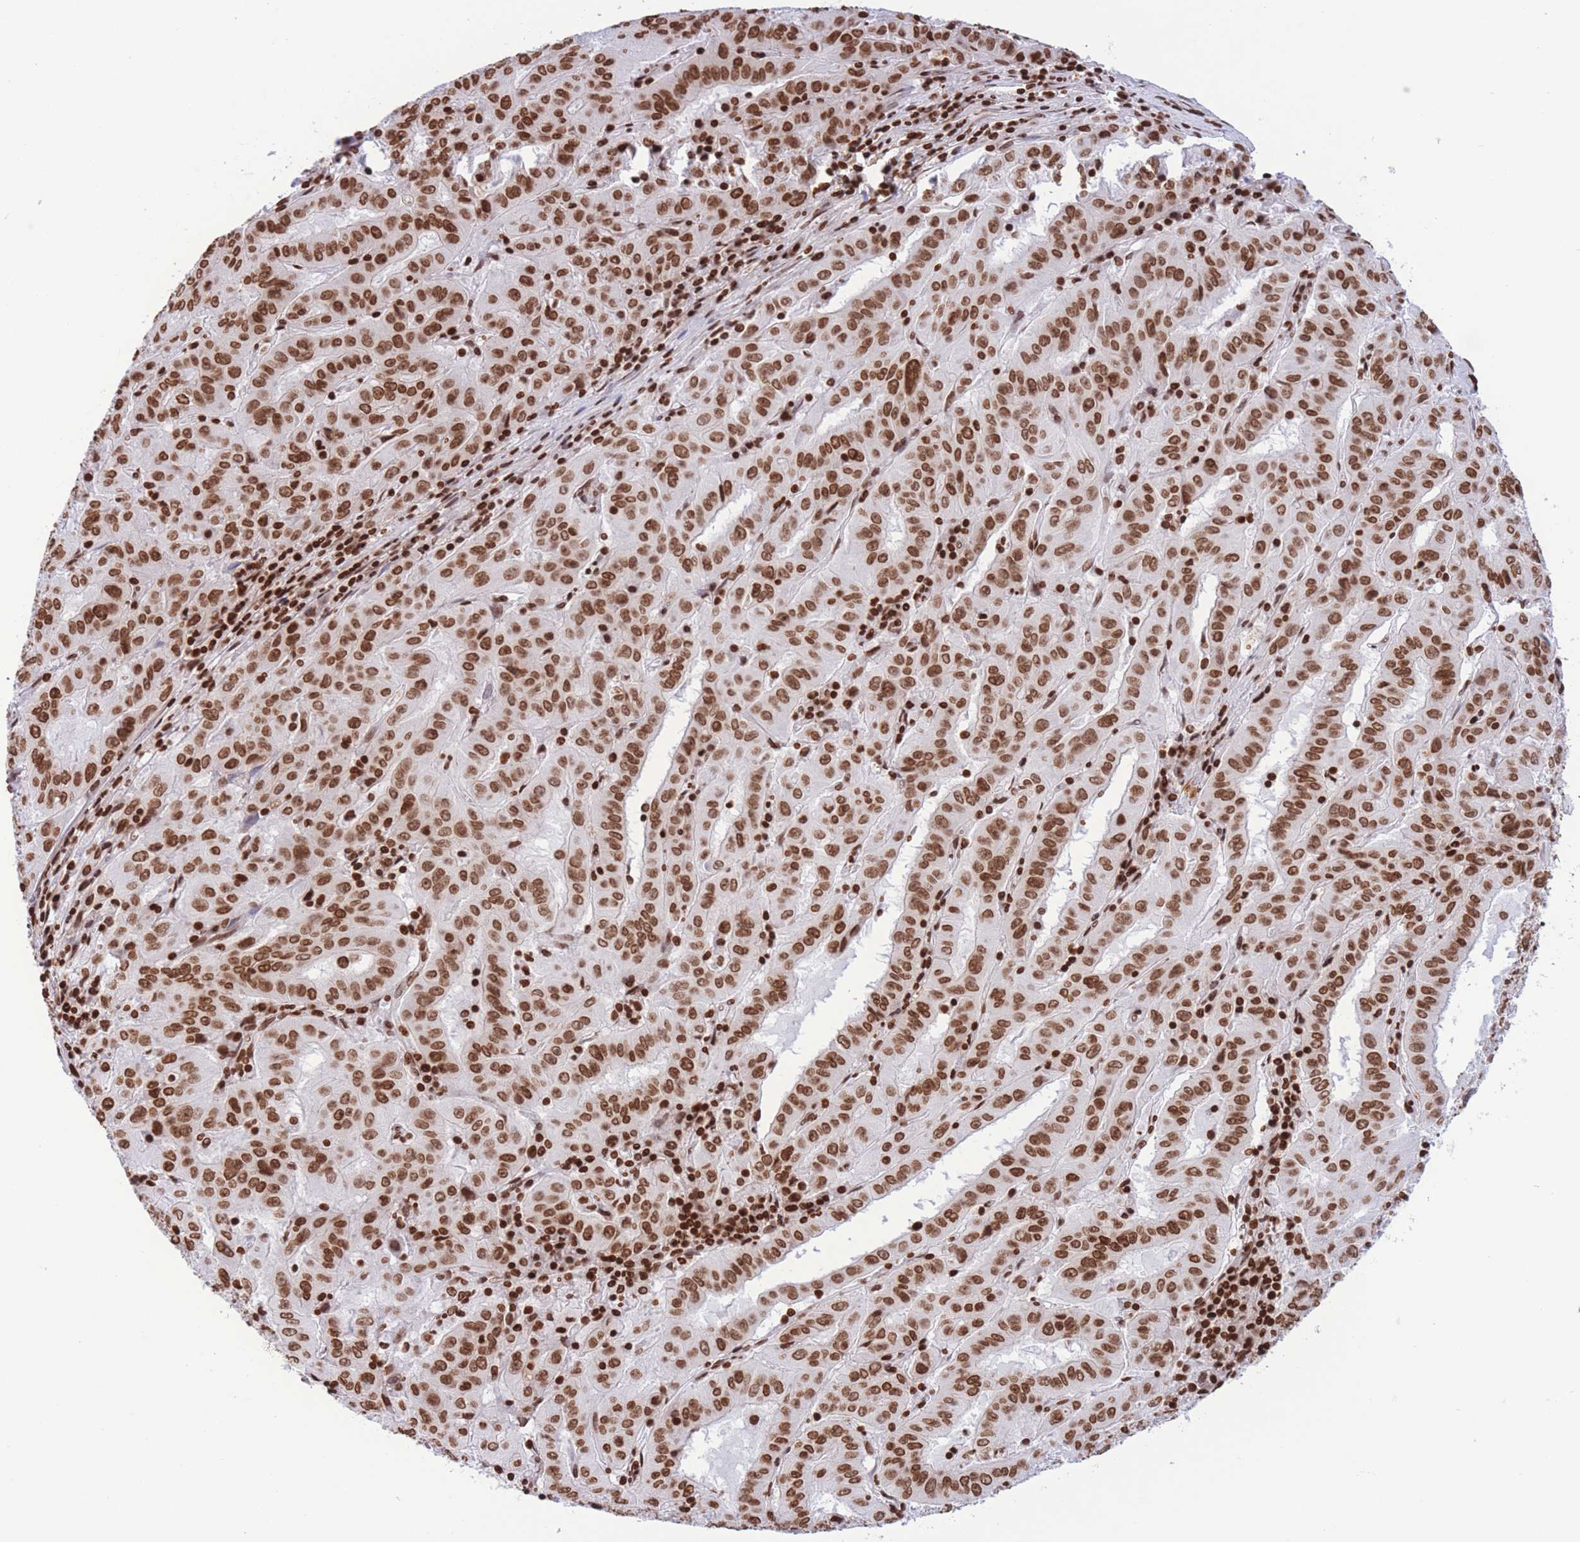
{"staining": {"intensity": "strong", "quantity": ">75%", "location": "nuclear"}, "tissue": "pancreatic cancer", "cell_type": "Tumor cells", "image_type": "cancer", "snomed": [{"axis": "morphology", "description": "Adenocarcinoma, NOS"}, {"axis": "topography", "description": "Pancreas"}], "caption": "Immunohistochemical staining of pancreatic cancer demonstrates high levels of strong nuclear positivity in about >75% of tumor cells.", "gene": "H2BC11", "patient": {"sex": "male", "age": 63}}